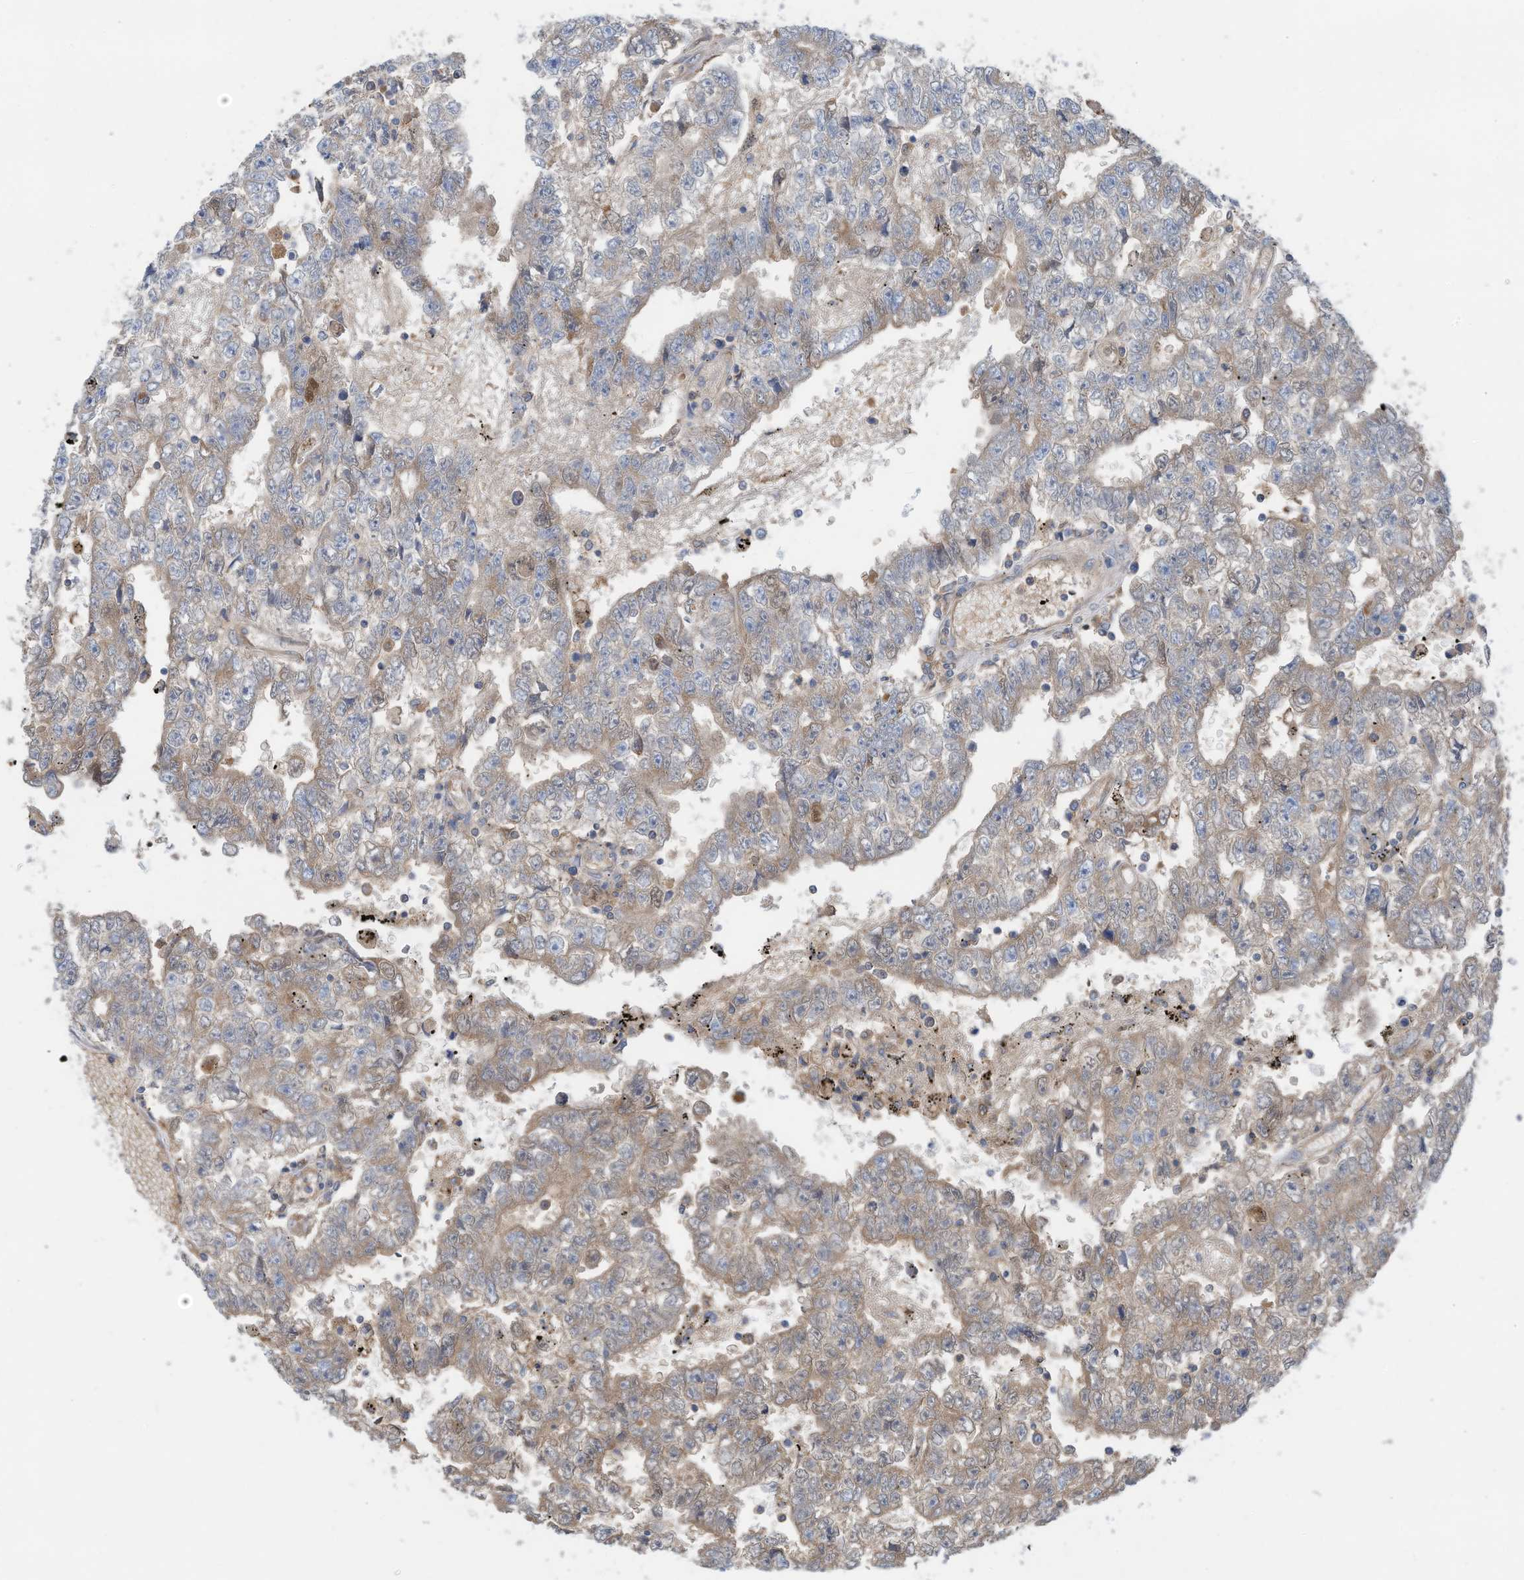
{"staining": {"intensity": "moderate", "quantity": "<25%", "location": "cytoplasmic/membranous"}, "tissue": "testis cancer", "cell_type": "Tumor cells", "image_type": "cancer", "snomed": [{"axis": "morphology", "description": "Carcinoma, Embryonal, NOS"}, {"axis": "topography", "description": "Testis"}], "caption": "Testis cancer (embryonal carcinoma) stained with DAB immunohistochemistry shows low levels of moderate cytoplasmic/membranous positivity in approximately <25% of tumor cells.", "gene": "SLC5A11", "patient": {"sex": "male", "age": 25}}